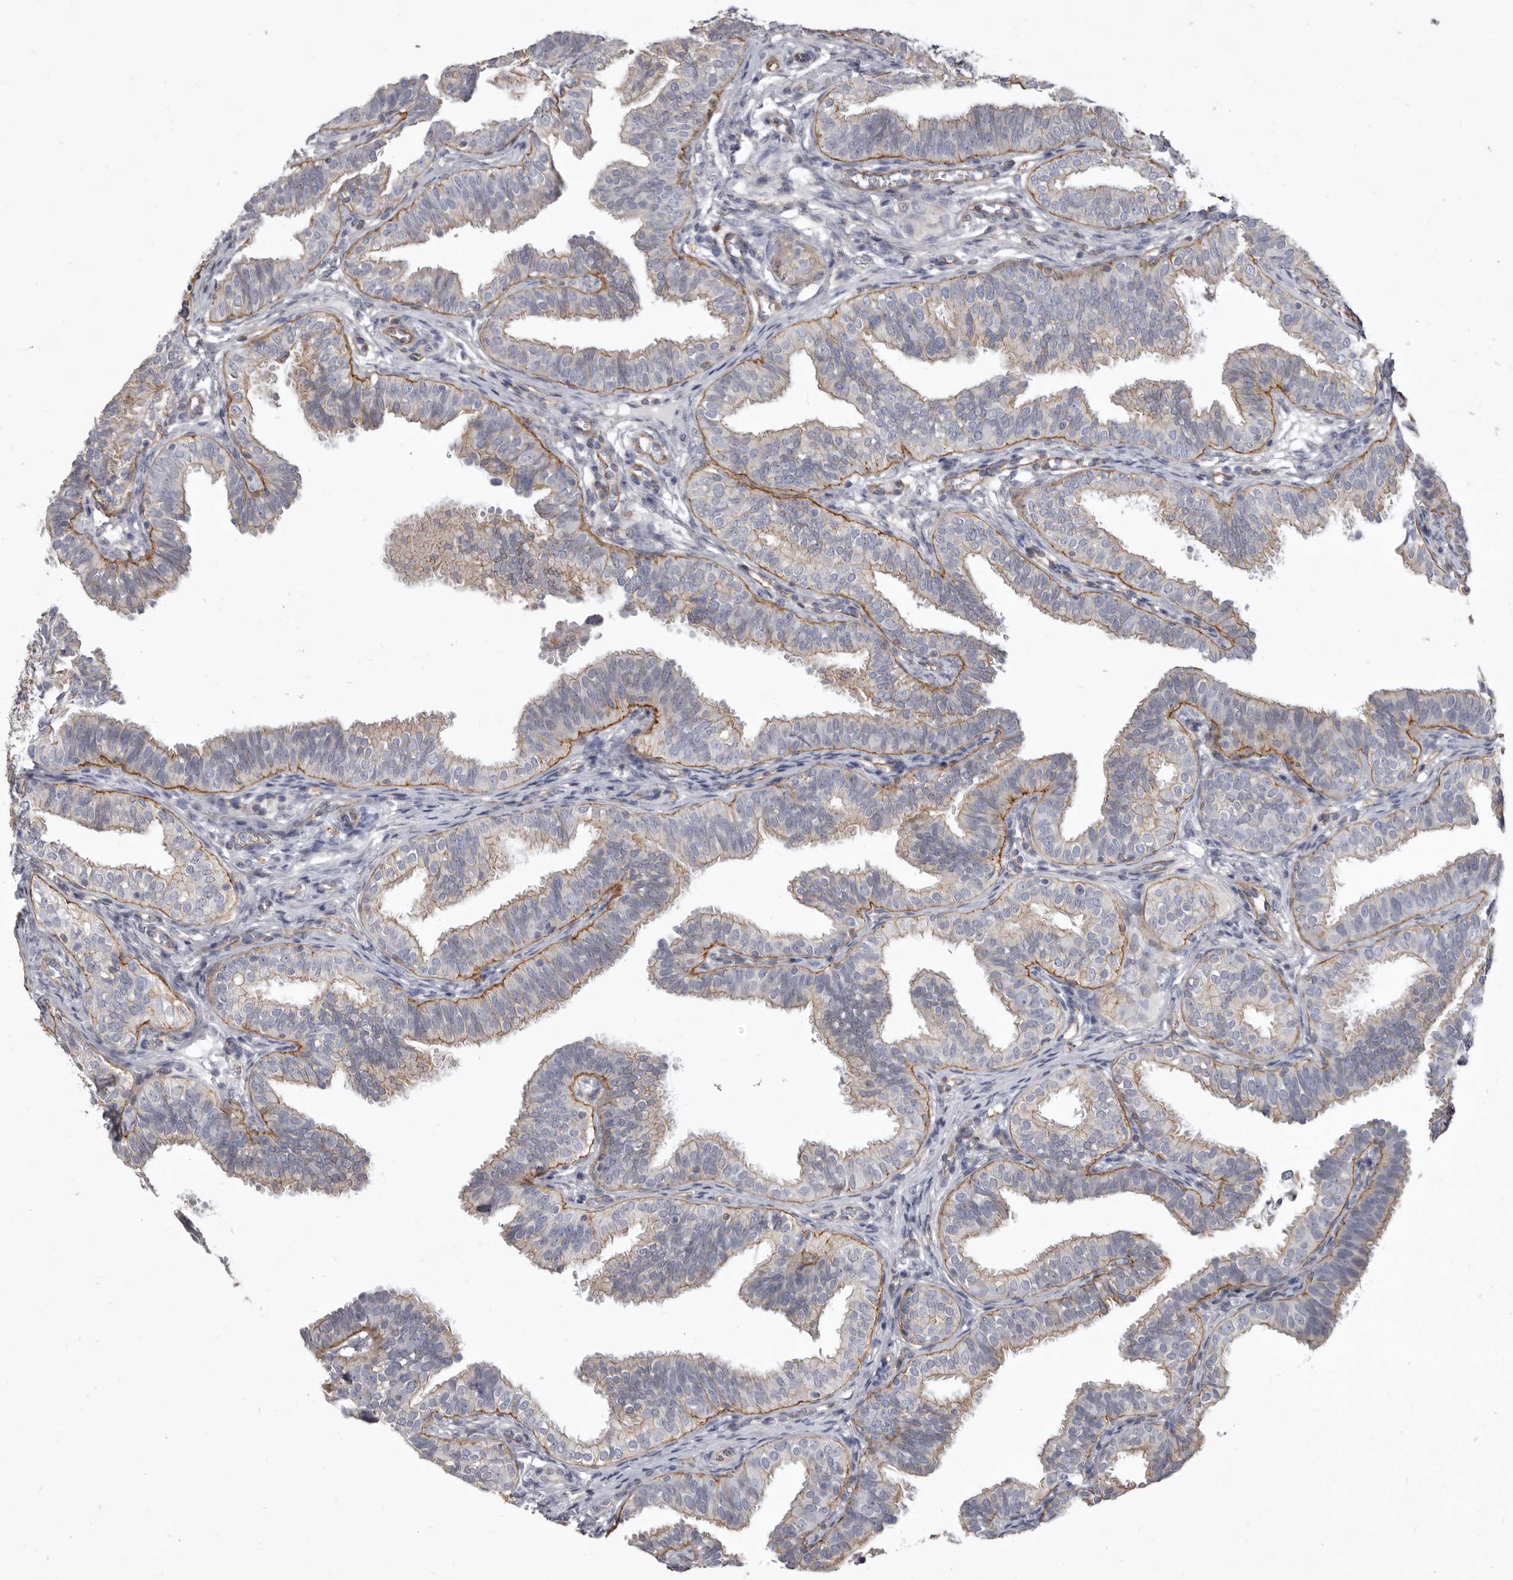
{"staining": {"intensity": "weak", "quantity": "25%-75%", "location": "cytoplasmic/membranous"}, "tissue": "fallopian tube", "cell_type": "Glandular cells", "image_type": "normal", "snomed": [{"axis": "morphology", "description": "Normal tissue, NOS"}, {"axis": "topography", "description": "Fallopian tube"}], "caption": "DAB (3,3'-diaminobenzidine) immunohistochemical staining of normal human fallopian tube shows weak cytoplasmic/membranous protein expression in about 25%-75% of glandular cells. The protein is shown in brown color, while the nuclei are stained blue.", "gene": "P2RX6", "patient": {"sex": "female", "age": 35}}